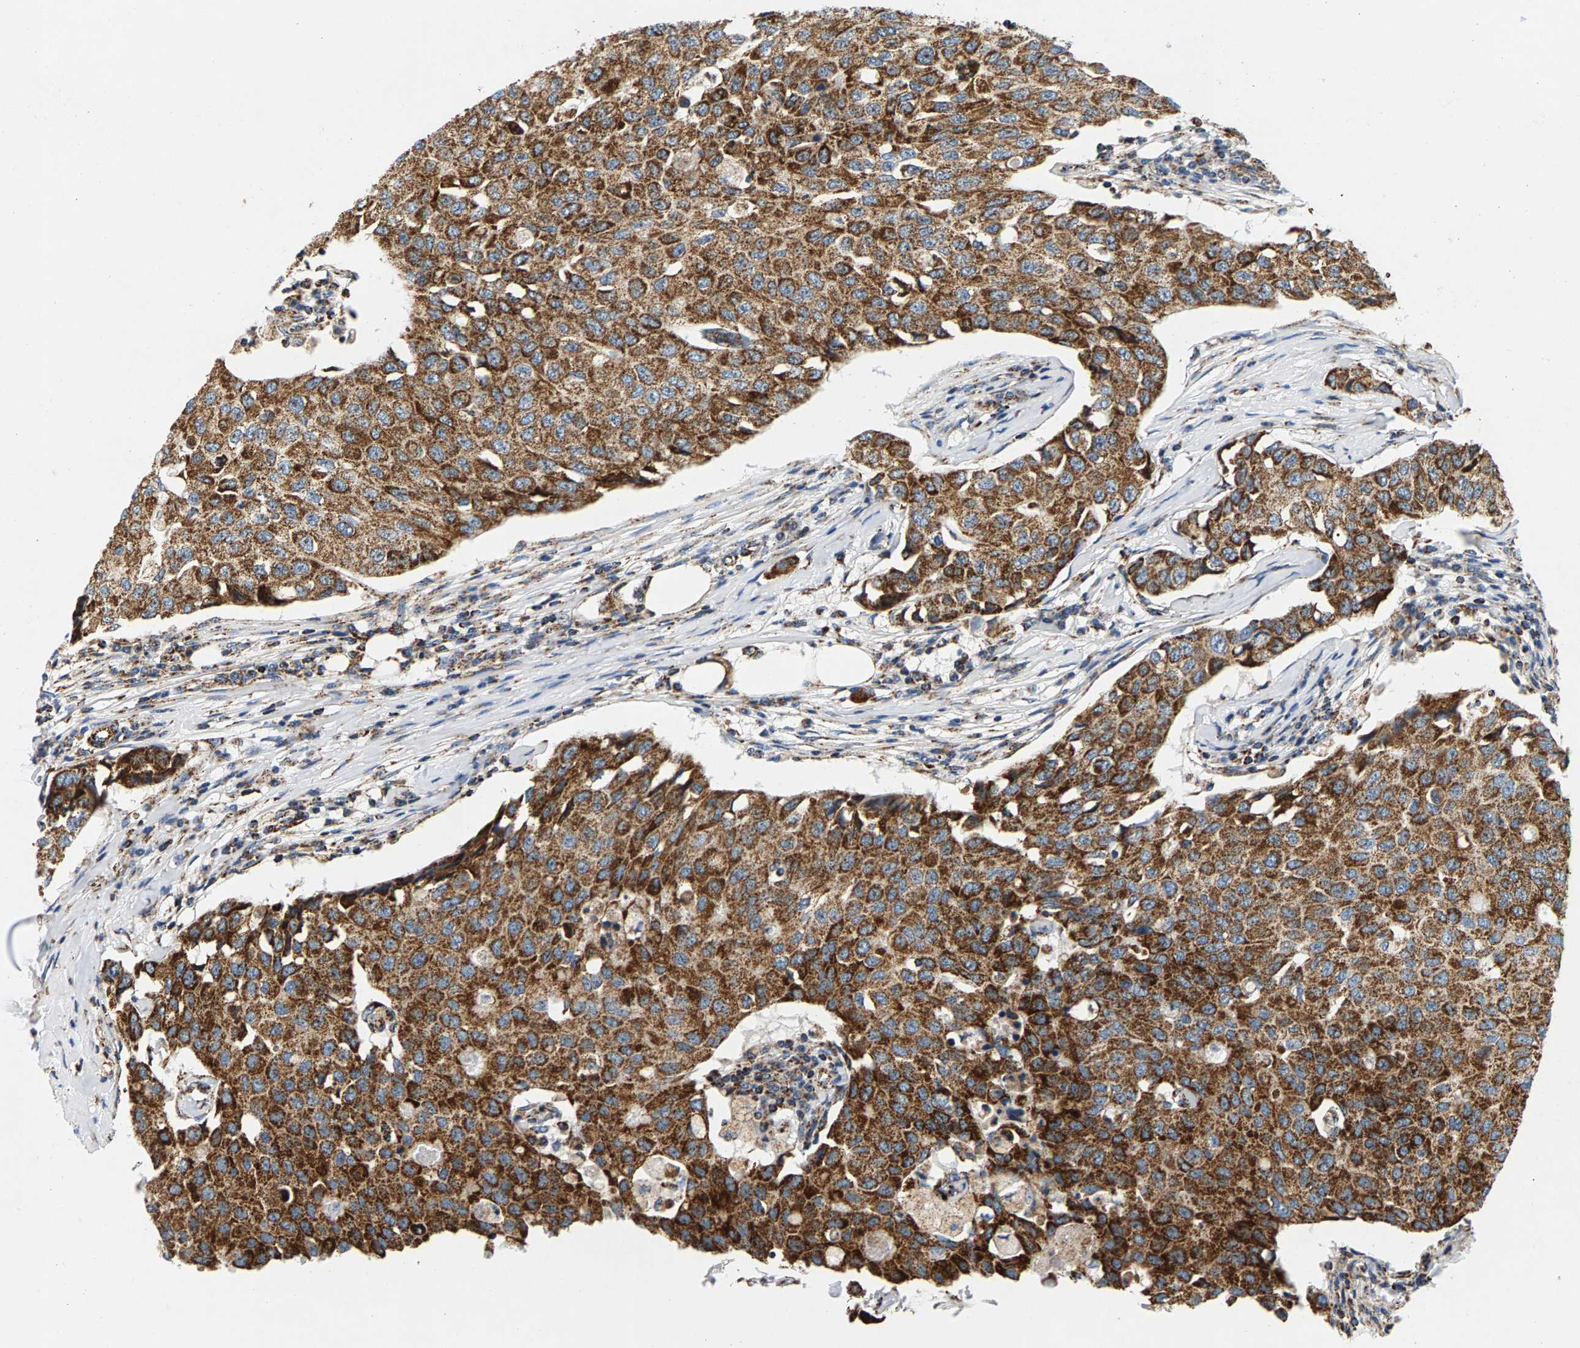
{"staining": {"intensity": "strong", "quantity": ">75%", "location": "cytoplasmic/membranous"}, "tissue": "breast cancer", "cell_type": "Tumor cells", "image_type": "cancer", "snomed": [{"axis": "morphology", "description": "Duct carcinoma"}, {"axis": "topography", "description": "Breast"}], "caption": "Breast cancer tissue reveals strong cytoplasmic/membranous staining in about >75% of tumor cells, visualized by immunohistochemistry.", "gene": "PDE1A", "patient": {"sex": "female", "age": 80}}